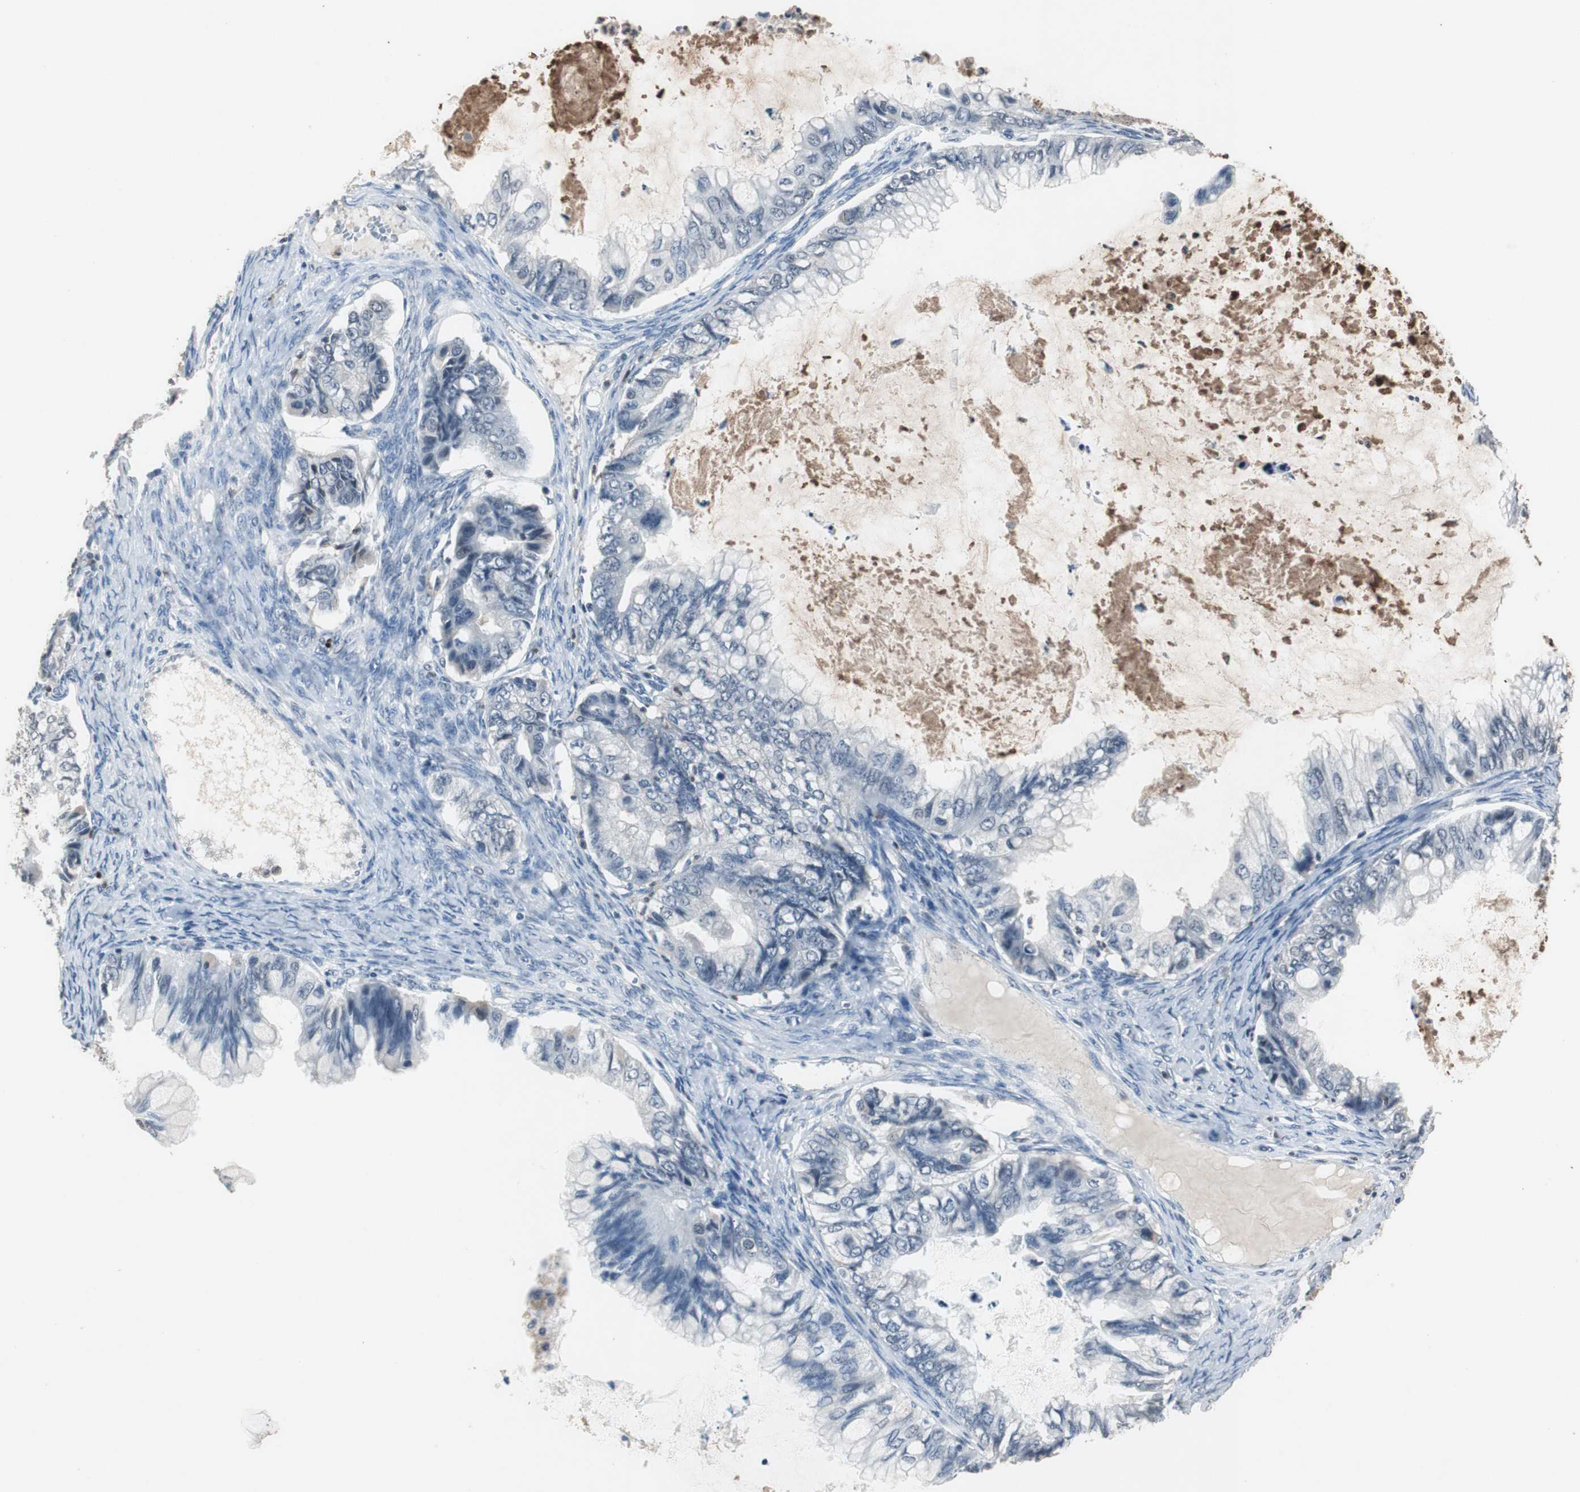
{"staining": {"intensity": "negative", "quantity": "none", "location": "none"}, "tissue": "ovarian cancer", "cell_type": "Tumor cells", "image_type": "cancer", "snomed": [{"axis": "morphology", "description": "Cystadenocarcinoma, mucinous, NOS"}, {"axis": "topography", "description": "Ovary"}], "caption": "The histopathology image exhibits no staining of tumor cells in ovarian cancer (mucinous cystadenocarcinoma).", "gene": "ADNP2", "patient": {"sex": "female", "age": 80}}